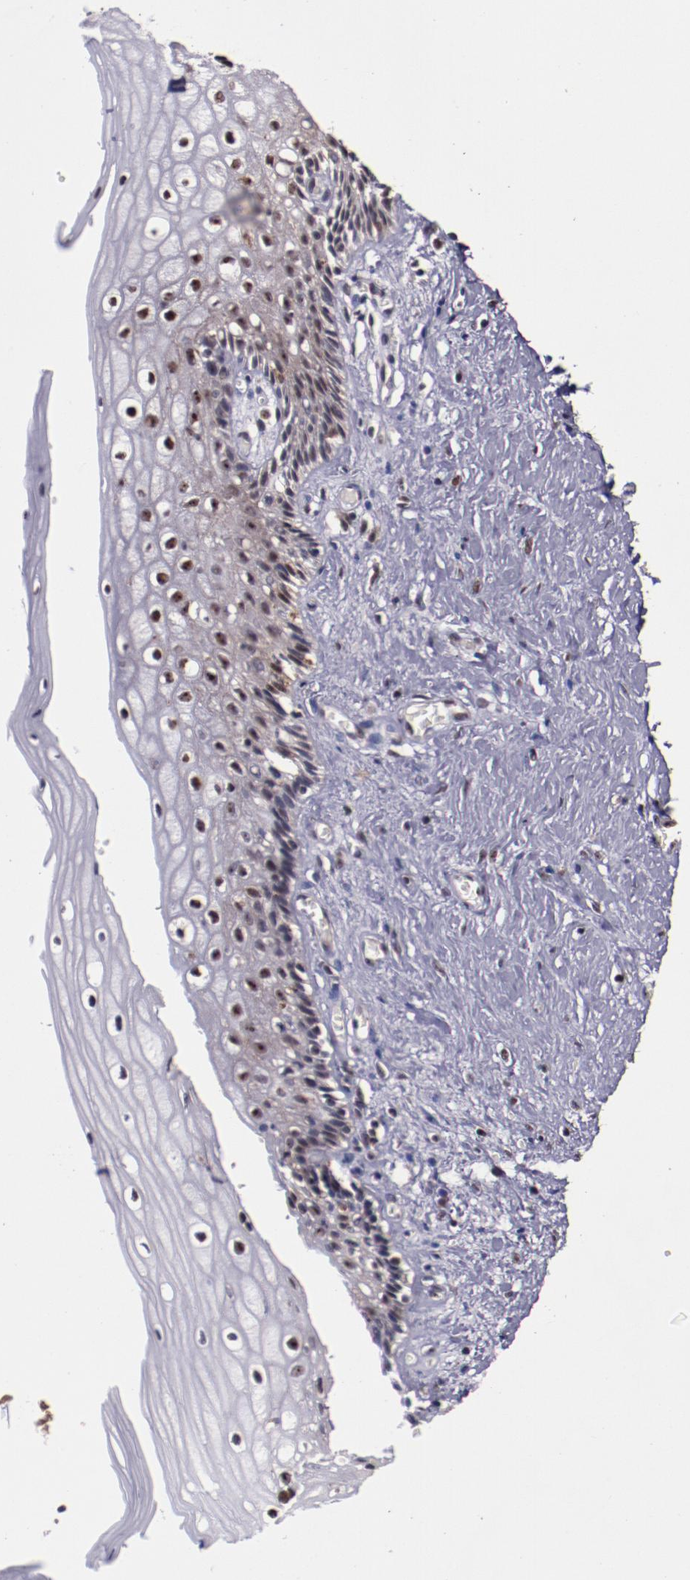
{"staining": {"intensity": "moderate", "quantity": "25%-75%", "location": "cytoplasmic/membranous,nuclear"}, "tissue": "vagina", "cell_type": "Squamous epithelial cells", "image_type": "normal", "snomed": [{"axis": "morphology", "description": "Normal tissue, NOS"}, {"axis": "topography", "description": "Vagina"}], "caption": "Vagina stained with DAB IHC exhibits medium levels of moderate cytoplasmic/membranous,nuclear expression in about 25%-75% of squamous epithelial cells.", "gene": "CECR2", "patient": {"sex": "female", "age": 46}}